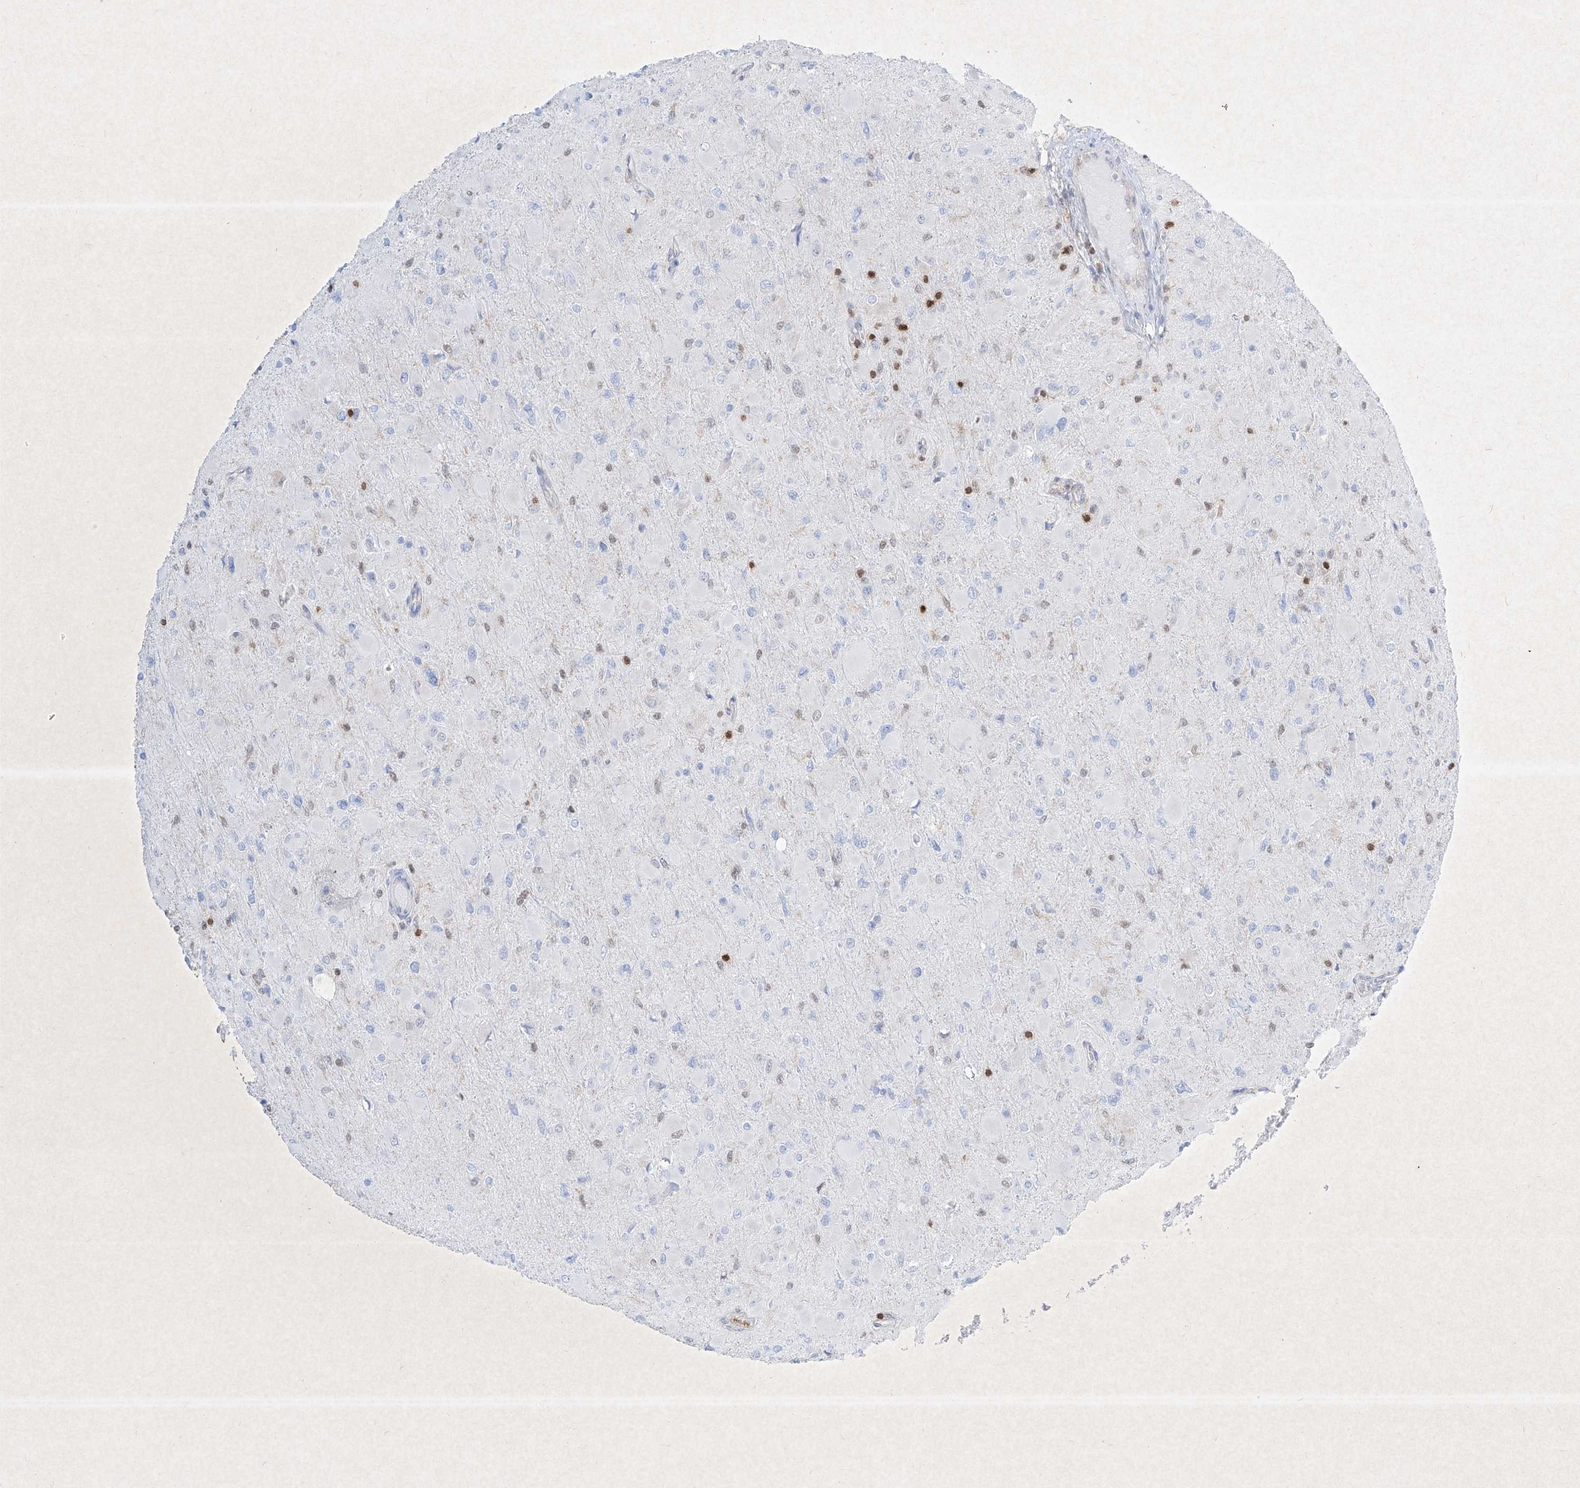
{"staining": {"intensity": "negative", "quantity": "none", "location": "none"}, "tissue": "glioma", "cell_type": "Tumor cells", "image_type": "cancer", "snomed": [{"axis": "morphology", "description": "Glioma, malignant, High grade"}, {"axis": "topography", "description": "Cerebral cortex"}], "caption": "The image reveals no significant expression in tumor cells of malignant glioma (high-grade).", "gene": "PSMB10", "patient": {"sex": "female", "age": 36}}